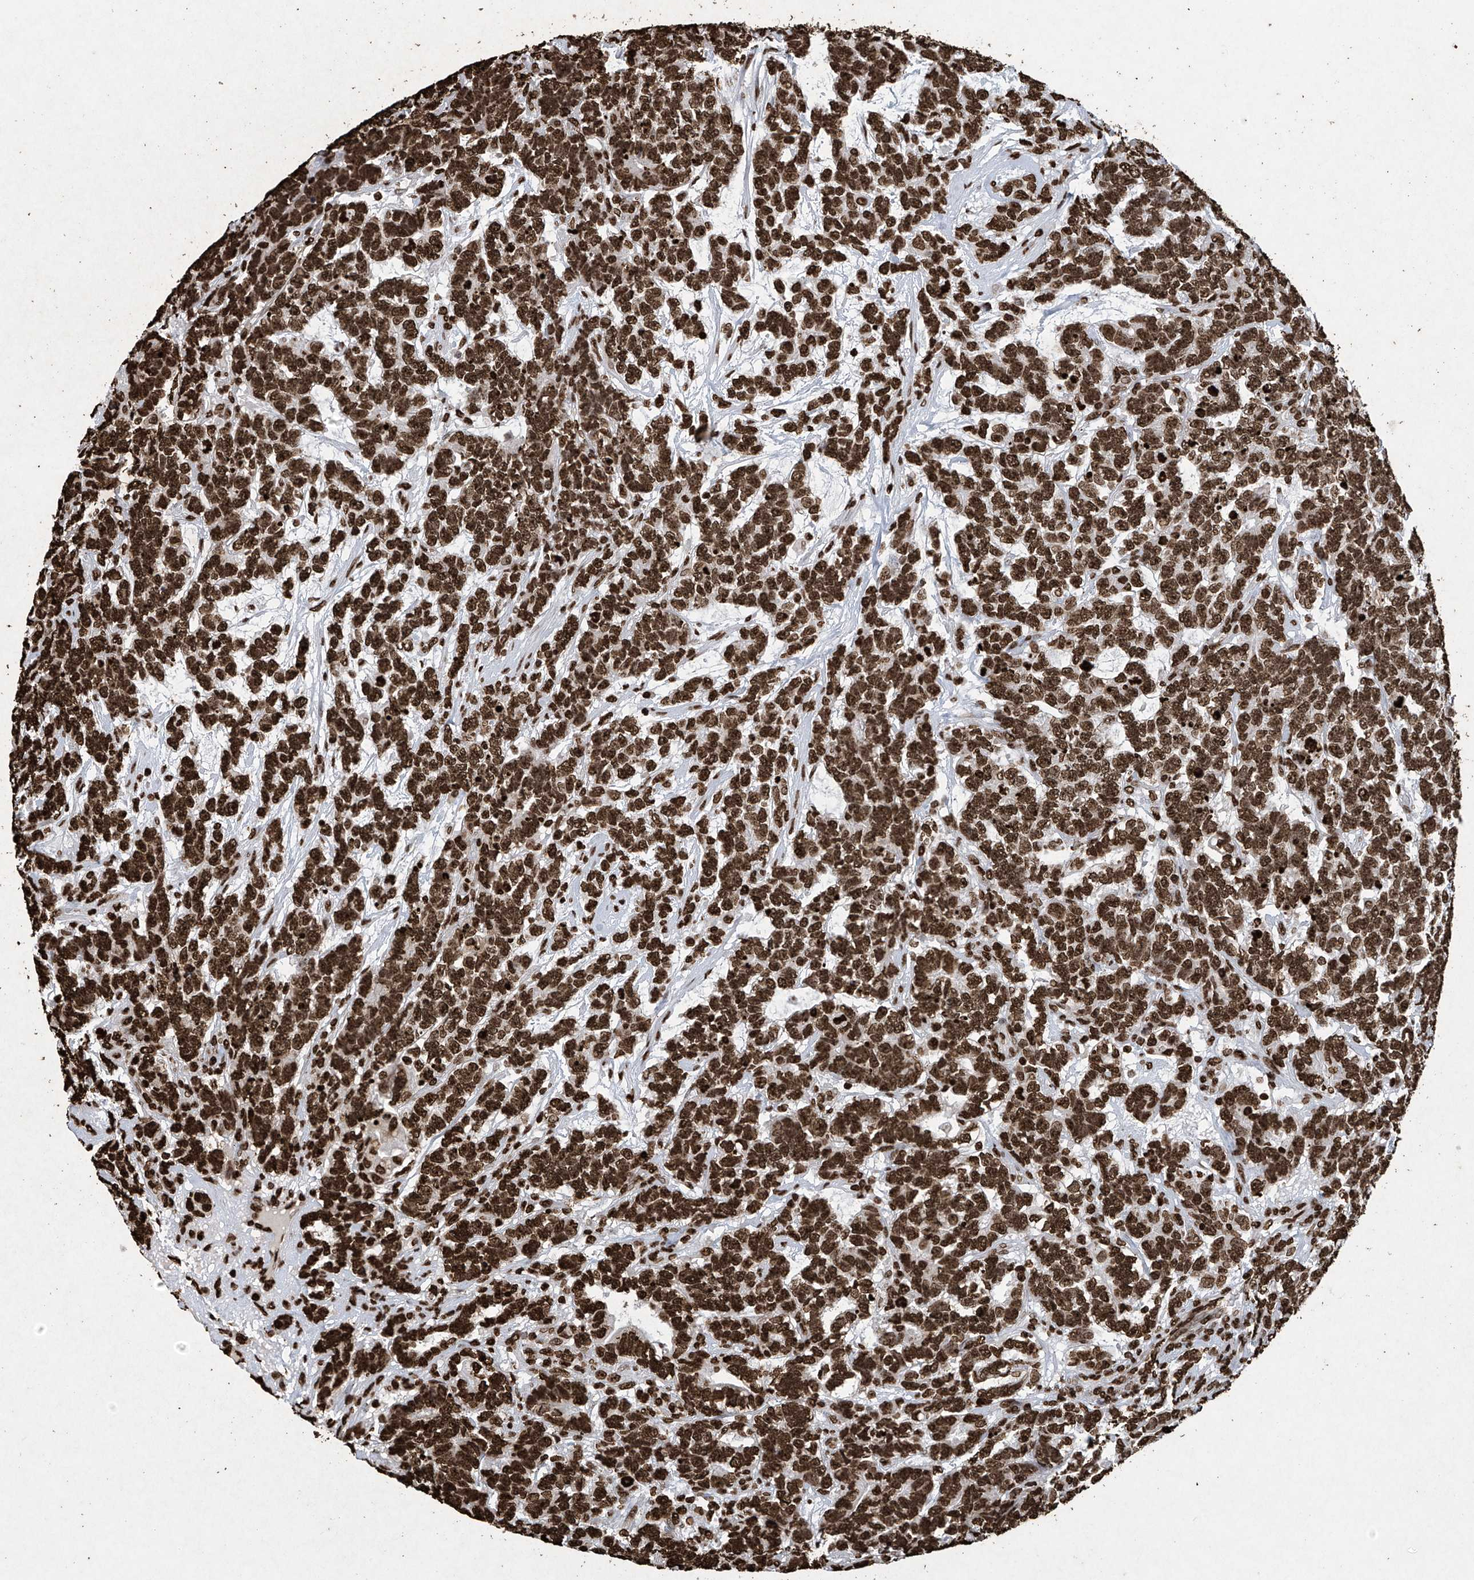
{"staining": {"intensity": "strong", "quantity": ">75%", "location": "nuclear"}, "tissue": "testis cancer", "cell_type": "Tumor cells", "image_type": "cancer", "snomed": [{"axis": "morphology", "description": "Carcinoma, Embryonal, NOS"}, {"axis": "topography", "description": "Testis"}], "caption": "Testis cancer (embryonal carcinoma) stained for a protein (brown) displays strong nuclear positive expression in approximately >75% of tumor cells.", "gene": "H3-3A", "patient": {"sex": "male", "age": 26}}